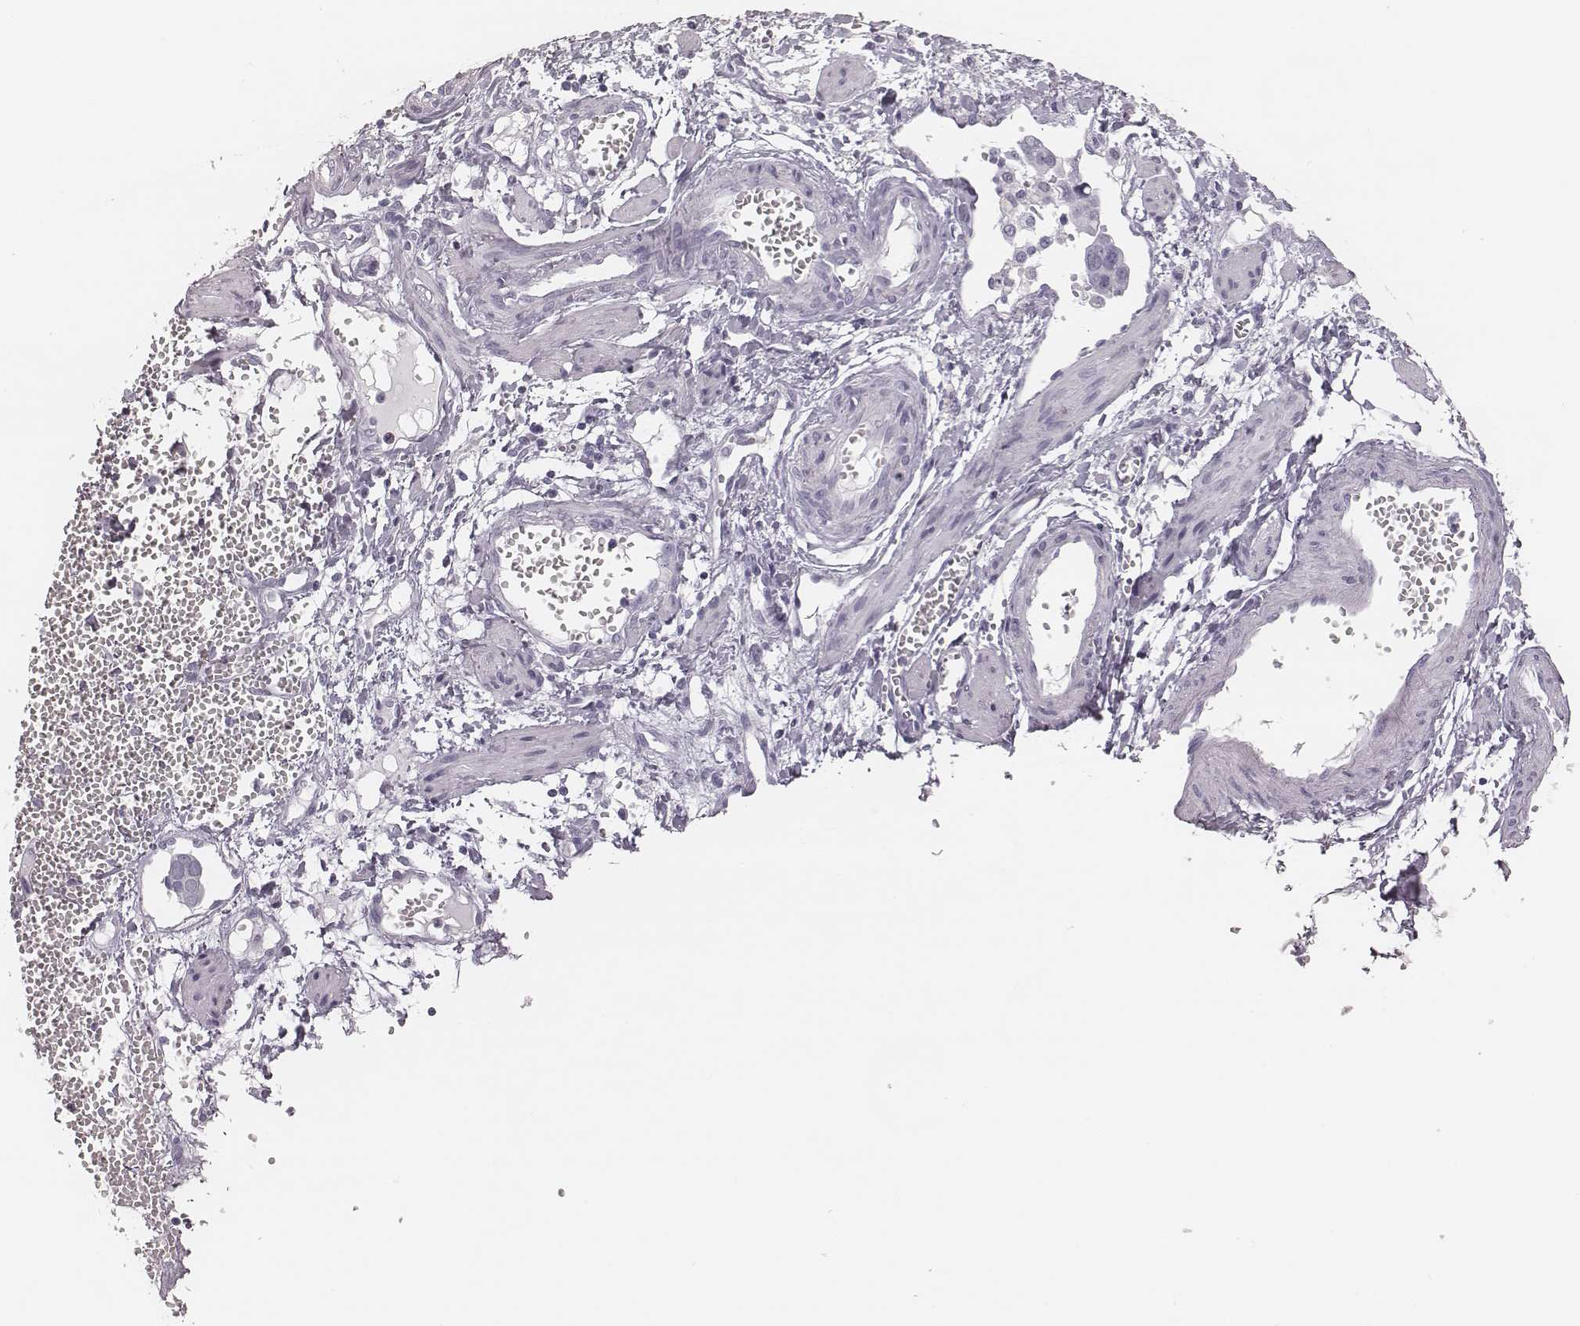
{"staining": {"intensity": "negative", "quantity": "none", "location": "none"}, "tissue": "ovarian cancer", "cell_type": "Tumor cells", "image_type": "cancer", "snomed": [{"axis": "morphology", "description": "Carcinoma, endometroid"}, {"axis": "topography", "description": "Ovary"}], "caption": "A photomicrograph of human endometroid carcinoma (ovarian) is negative for staining in tumor cells.", "gene": "MSX1", "patient": {"sex": "female", "age": 78}}